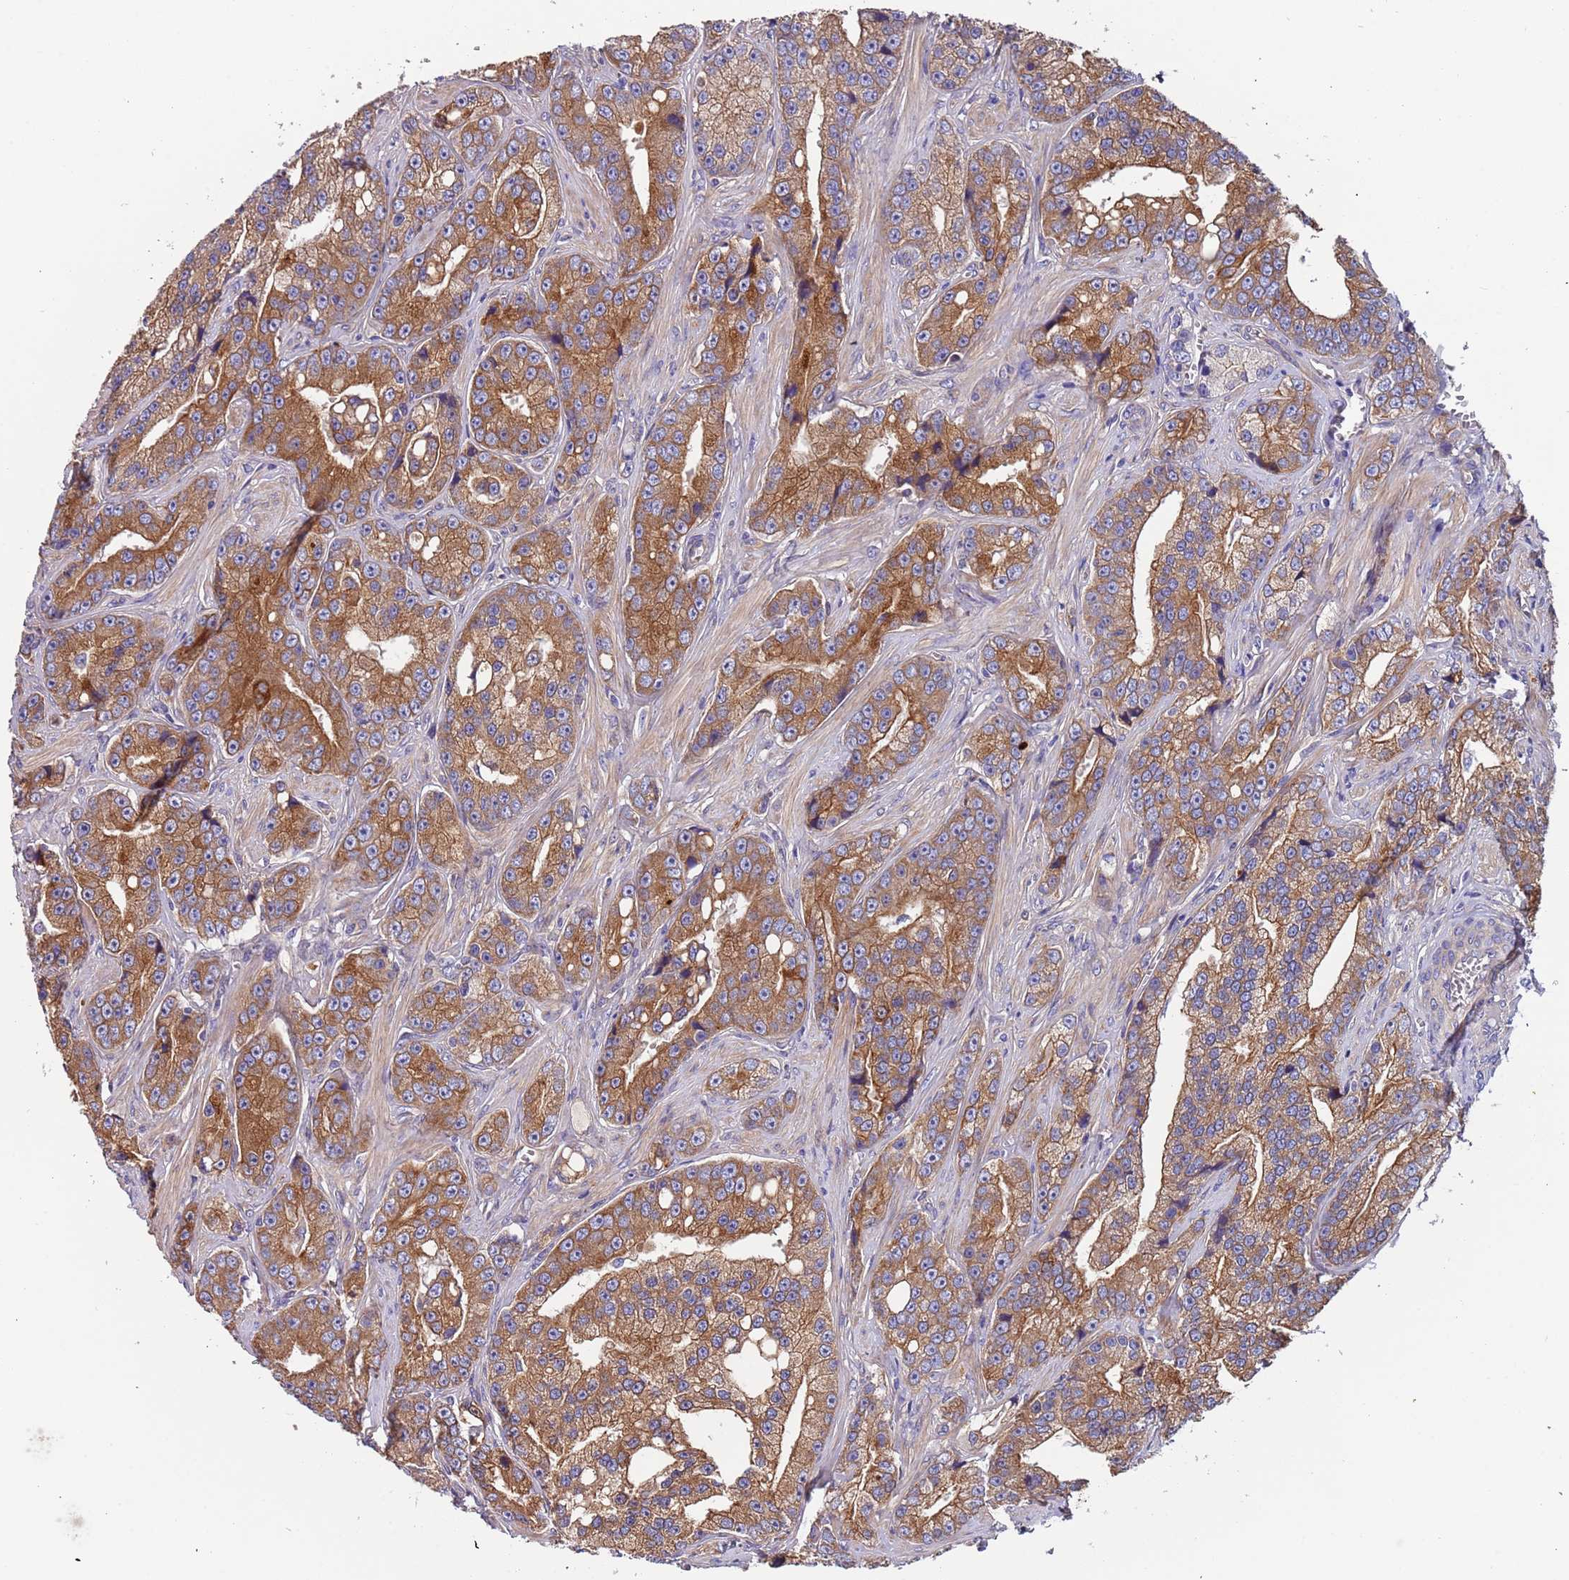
{"staining": {"intensity": "moderate", "quantity": ">75%", "location": "cytoplasmic/membranous"}, "tissue": "prostate cancer", "cell_type": "Tumor cells", "image_type": "cancer", "snomed": [{"axis": "morphology", "description": "Adenocarcinoma, High grade"}, {"axis": "topography", "description": "Prostate"}], "caption": "Brown immunohistochemical staining in adenocarcinoma (high-grade) (prostate) demonstrates moderate cytoplasmic/membranous staining in approximately >75% of tumor cells.", "gene": "LAMB4", "patient": {"sex": "male", "age": 74}}